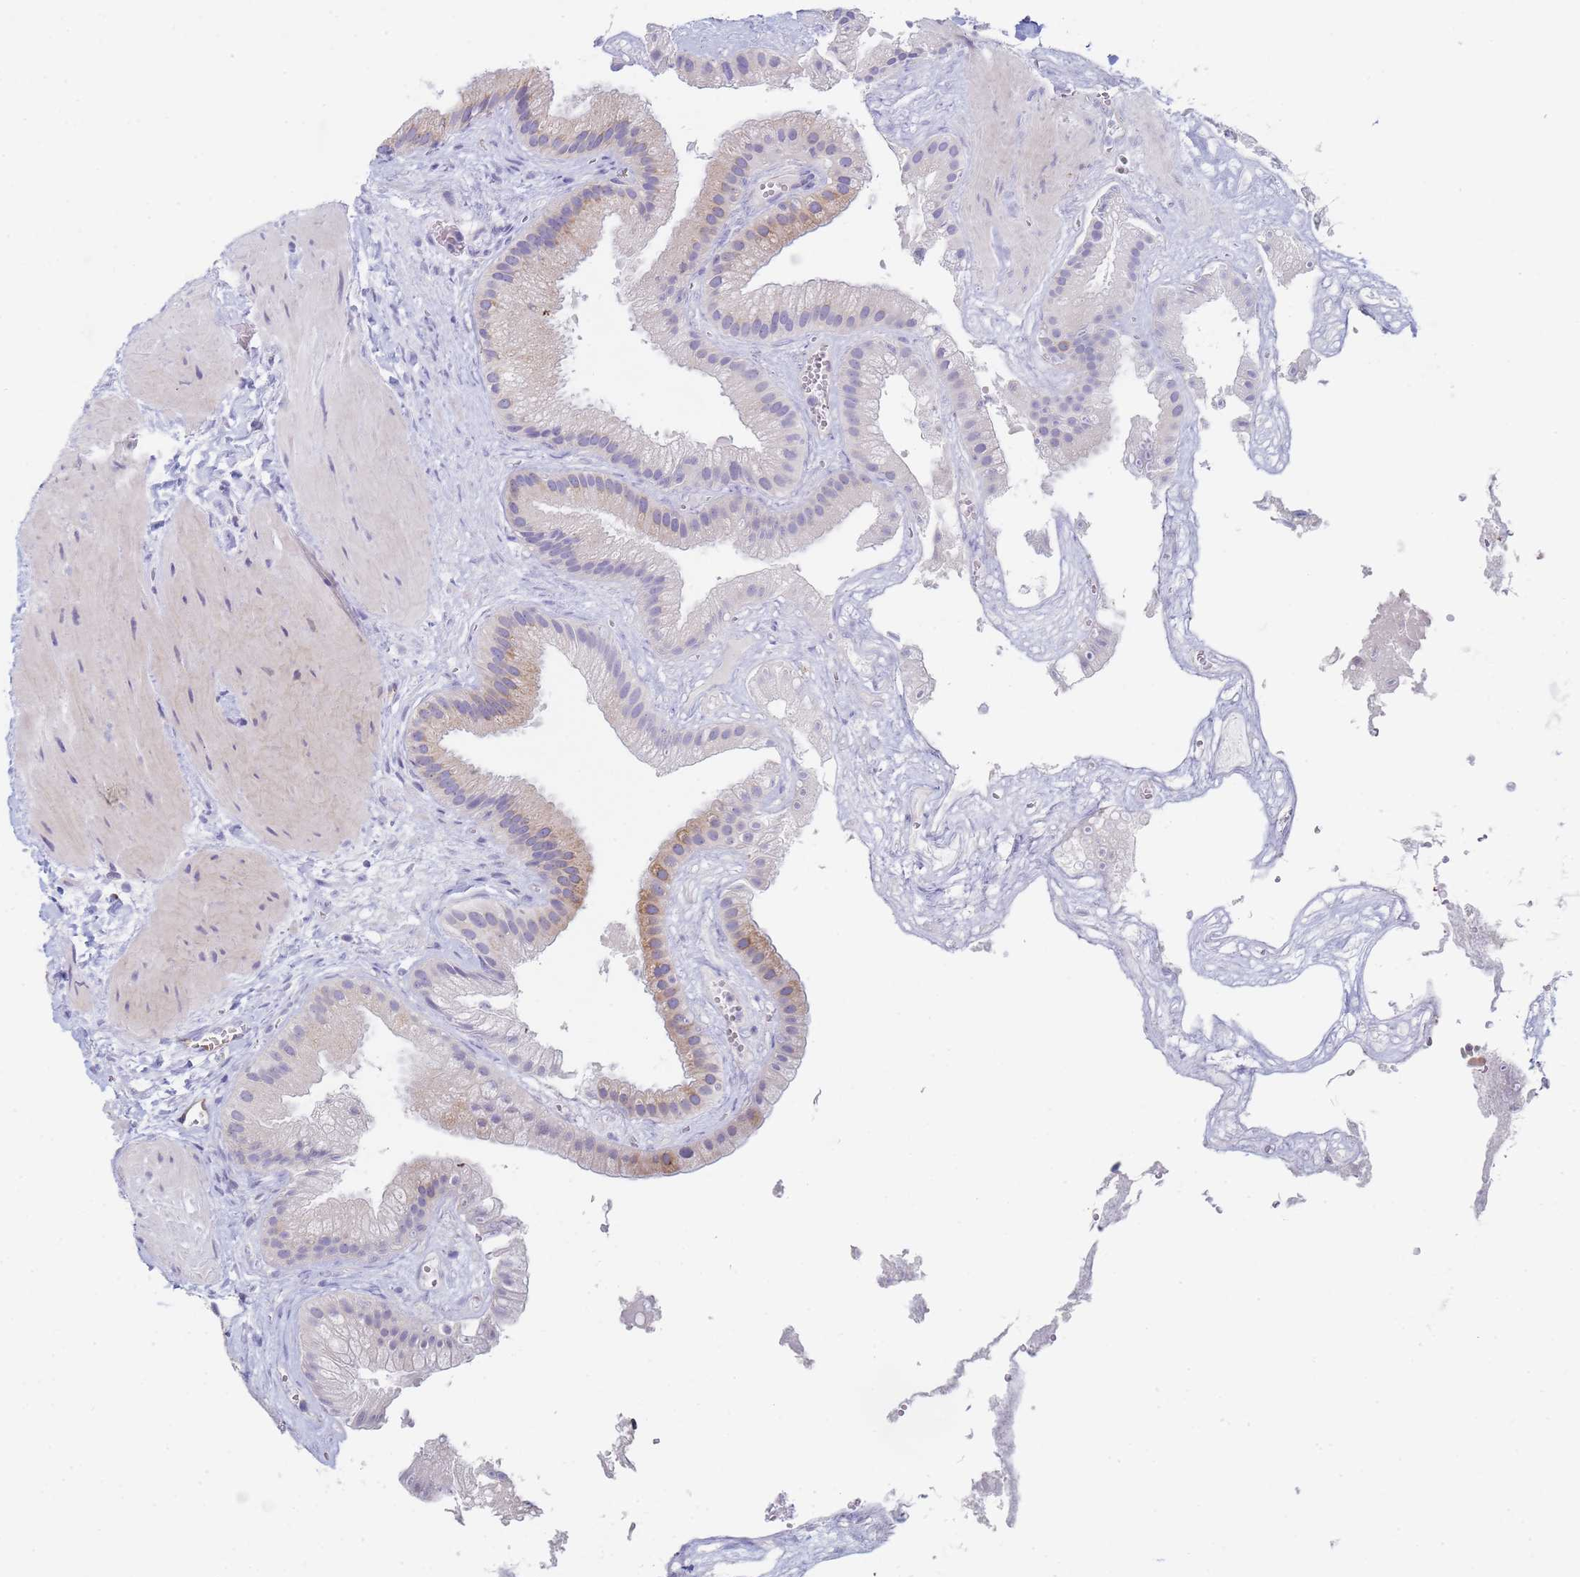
{"staining": {"intensity": "moderate", "quantity": "<25%", "location": "cytoplasmic/membranous"}, "tissue": "gallbladder", "cell_type": "Glandular cells", "image_type": "normal", "snomed": [{"axis": "morphology", "description": "Normal tissue, NOS"}, {"axis": "topography", "description": "Gallbladder"}], "caption": "Protein staining displays moderate cytoplasmic/membranous staining in about <25% of glandular cells in benign gallbladder.", "gene": "GDAP2", "patient": {"sex": "male", "age": 55}}